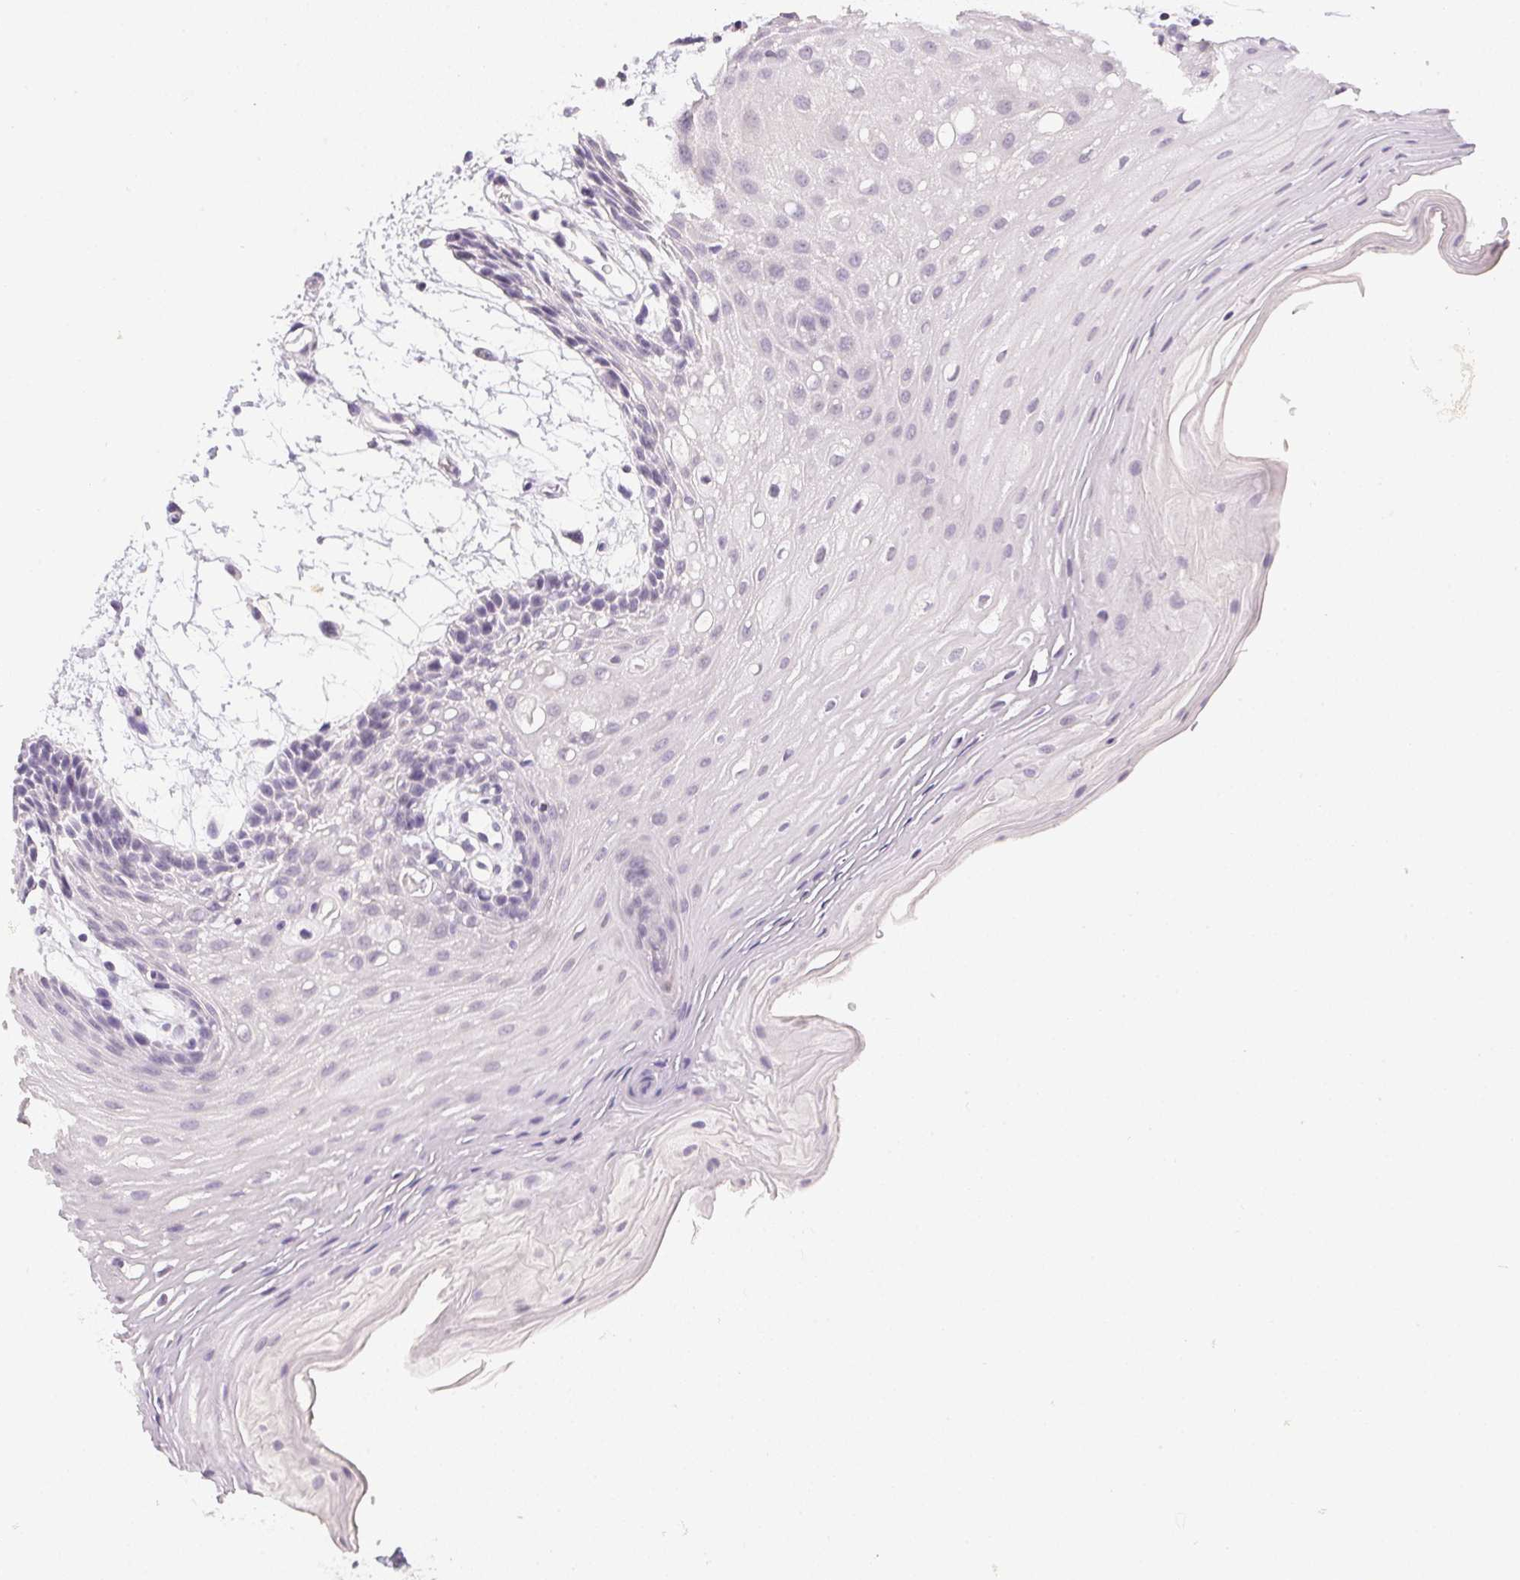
{"staining": {"intensity": "negative", "quantity": "none", "location": "none"}, "tissue": "oral mucosa", "cell_type": "Squamous epithelial cells", "image_type": "normal", "snomed": [{"axis": "morphology", "description": "Normal tissue, NOS"}, {"axis": "morphology", "description": "Squamous cell carcinoma, NOS"}, {"axis": "topography", "description": "Oral tissue"}, {"axis": "topography", "description": "Tounge, NOS"}, {"axis": "topography", "description": "Head-Neck"}], "caption": "High power microscopy photomicrograph of an immunohistochemistry histopathology image of benign oral mucosa, revealing no significant staining in squamous epithelial cells.", "gene": "PPY", "patient": {"sex": "male", "age": 62}}